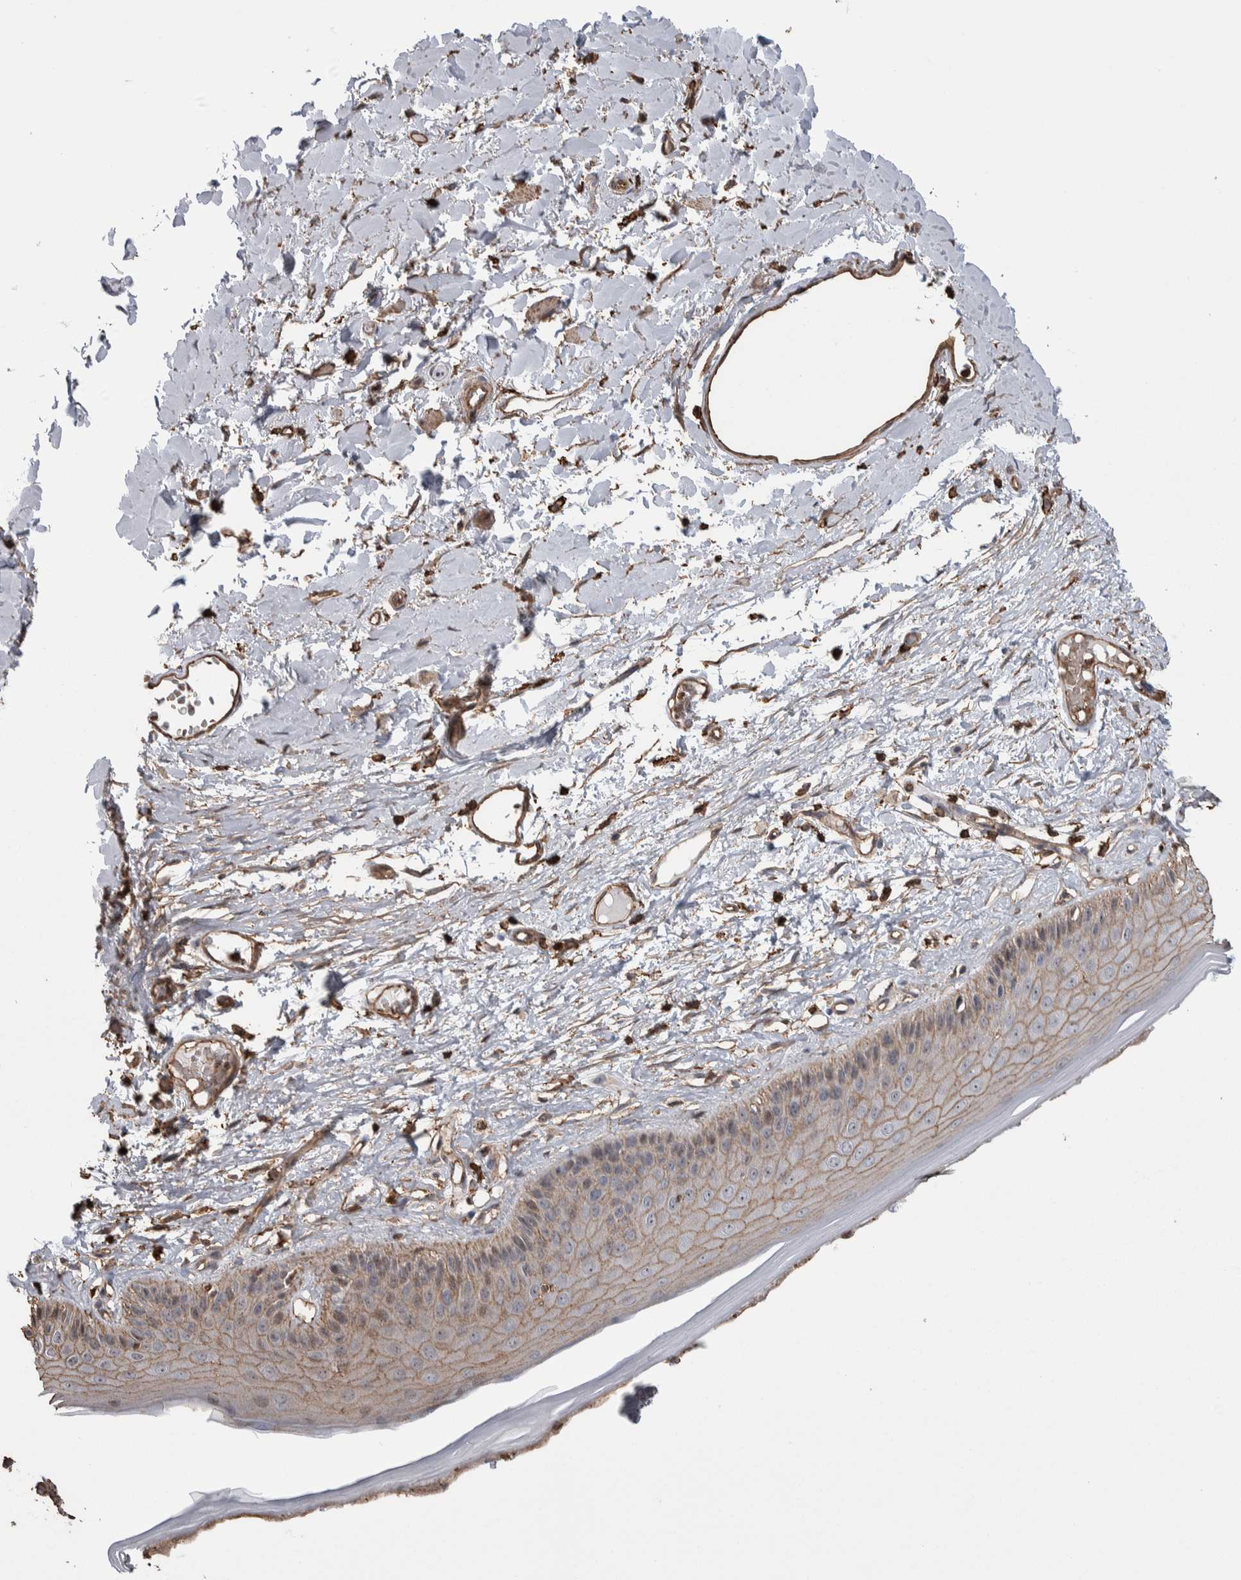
{"staining": {"intensity": "moderate", "quantity": "25%-75%", "location": "cytoplasmic/membranous"}, "tissue": "skin", "cell_type": "Epidermal cells", "image_type": "normal", "snomed": [{"axis": "morphology", "description": "Normal tissue, NOS"}, {"axis": "topography", "description": "Vulva"}], "caption": "Protein staining shows moderate cytoplasmic/membranous staining in about 25%-75% of epidermal cells in normal skin.", "gene": "ENPP2", "patient": {"sex": "female", "age": 73}}